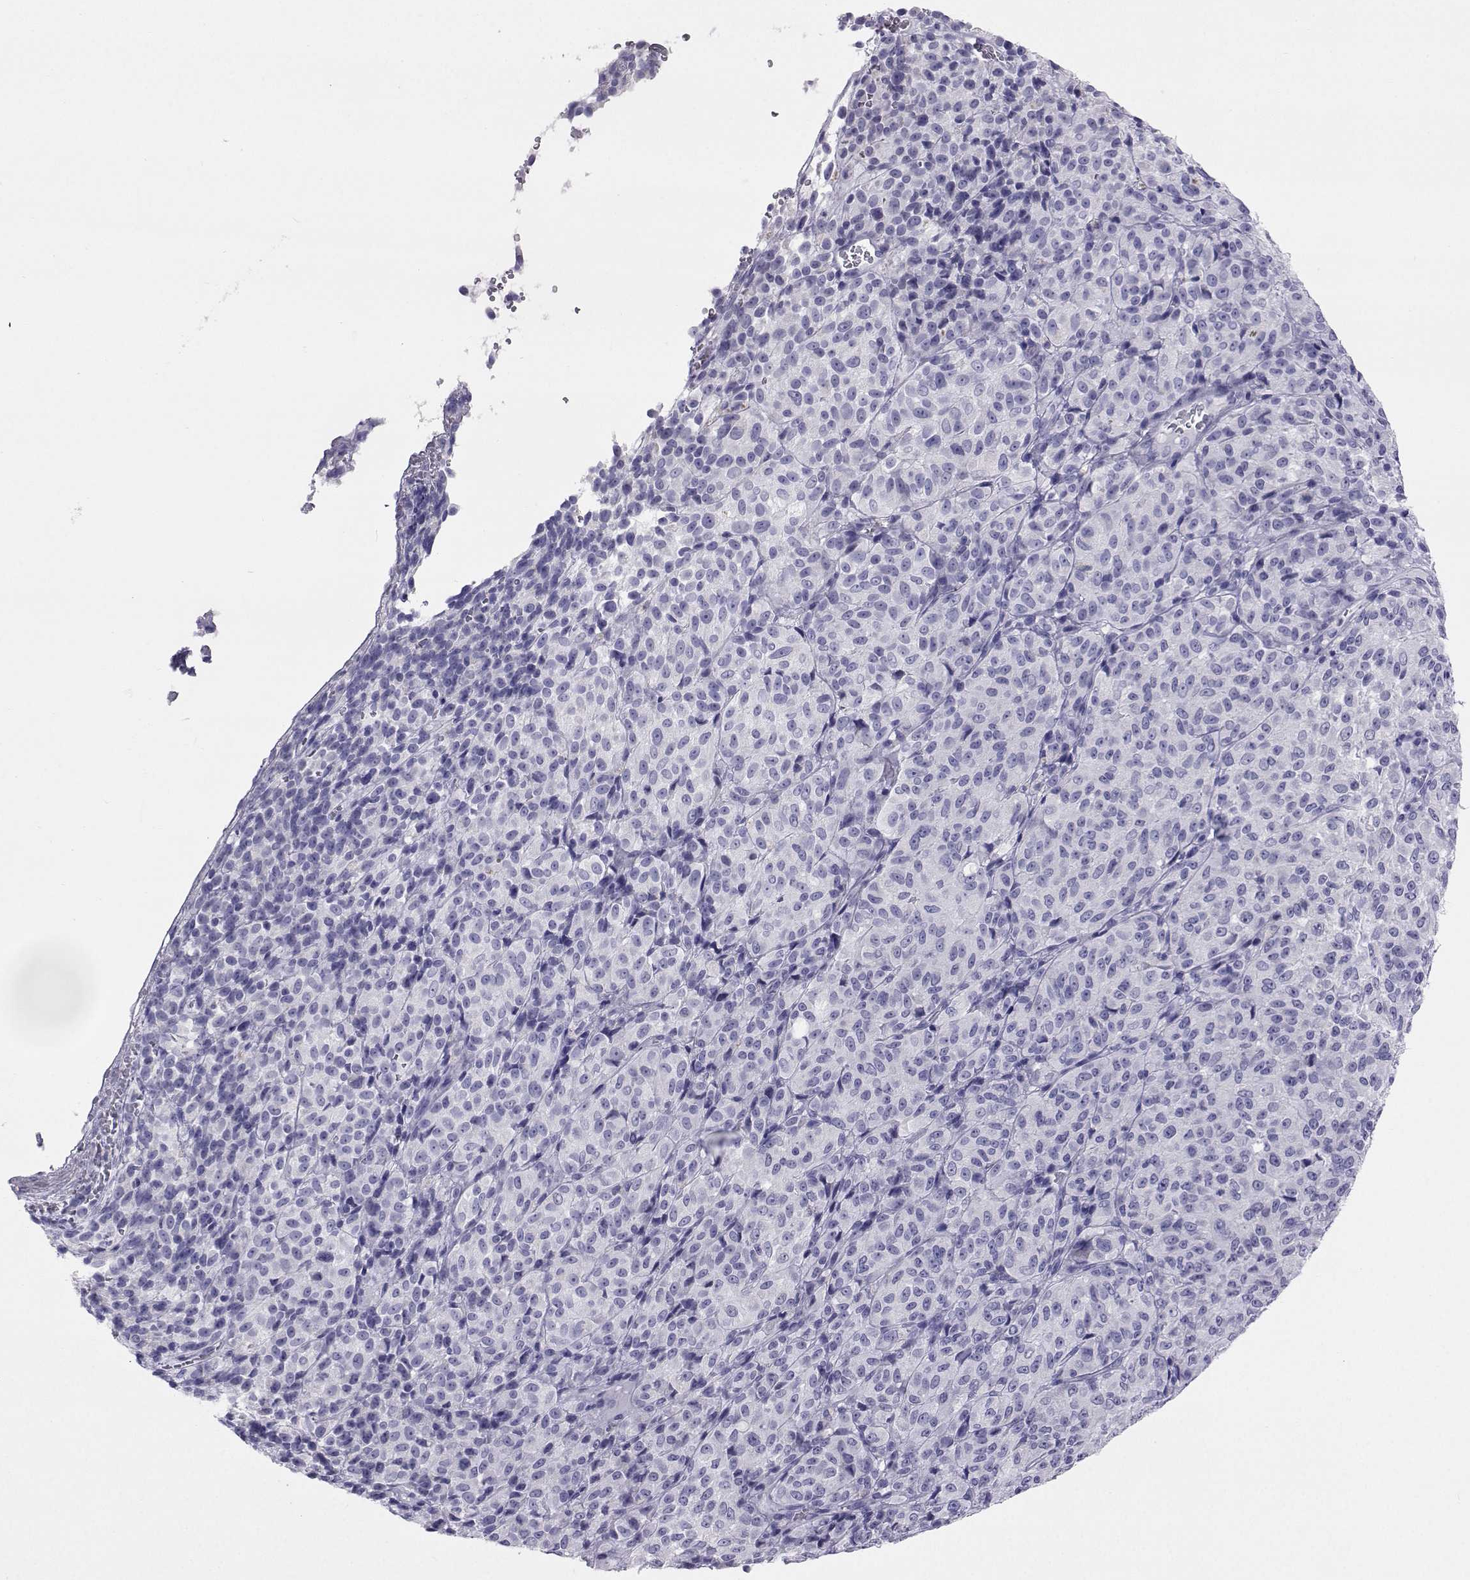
{"staining": {"intensity": "negative", "quantity": "none", "location": "none"}, "tissue": "melanoma", "cell_type": "Tumor cells", "image_type": "cancer", "snomed": [{"axis": "morphology", "description": "Malignant melanoma, Metastatic site"}, {"axis": "topography", "description": "Brain"}], "caption": "IHC photomicrograph of neoplastic tissue: human melanoma stained with DAB (3,3'-diaminobenzidine) demonstrates no significant protein positivity in tumor cells.", "gene": "PLIN4", "patient": {"sex": "female", "age": 56}}